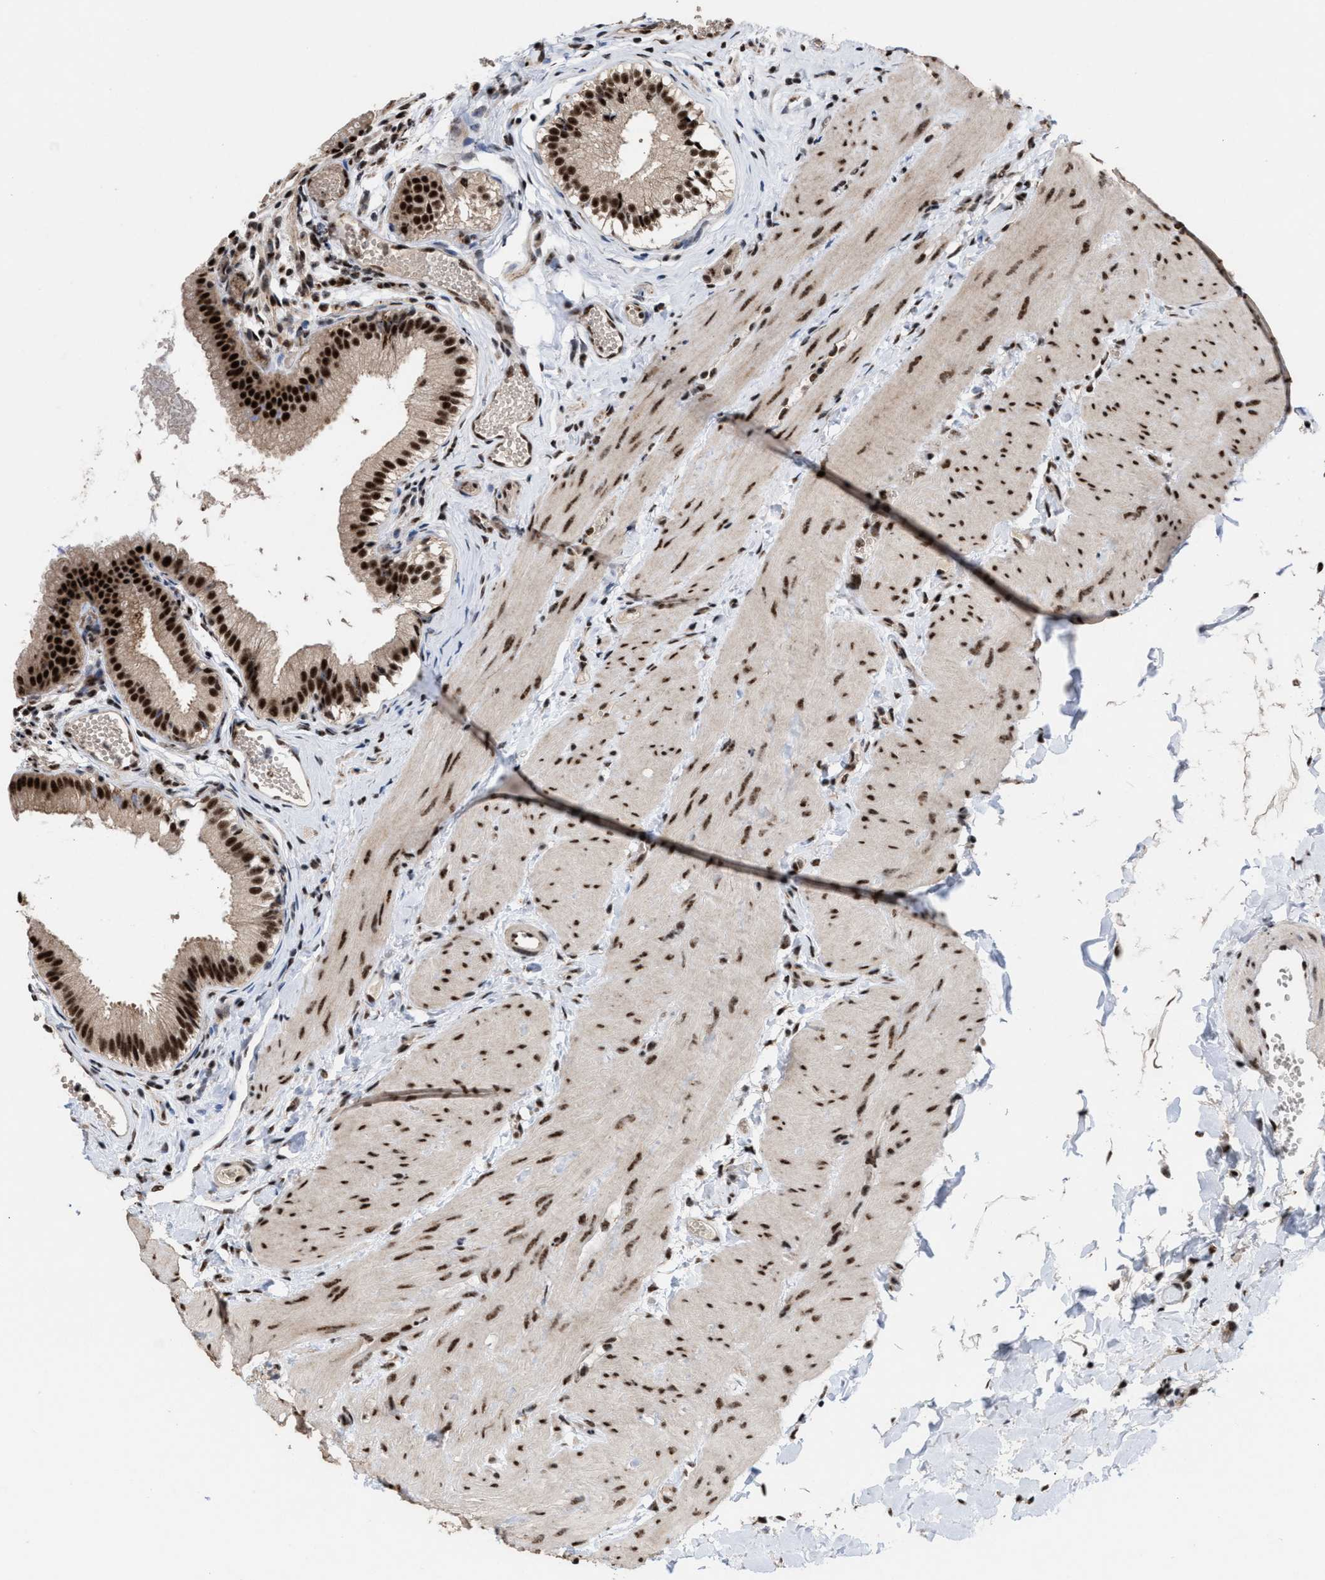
{"staining": {"intensity": "strong", "quantity": ">75%", "location": "cytoplasmic/membranous,nuclear"}, "tissue": "gallbladder", "cell_type": "Glandular cells", "image_type": "normal", "snomed": [{"axis": "morphology", "description": "Normal tissue, NOS"}, {"axis": "topography", "description": "Gallbladder"}], "caption": "Gallbladder stained with DAB immunohistochemistry demonstrates high levels of strong cytoplasmic/membranous,nuclear expression in about >75% of glandular cells.", "gene": "EIF4A3", "patient": {"sex": "female", "age": 26}}